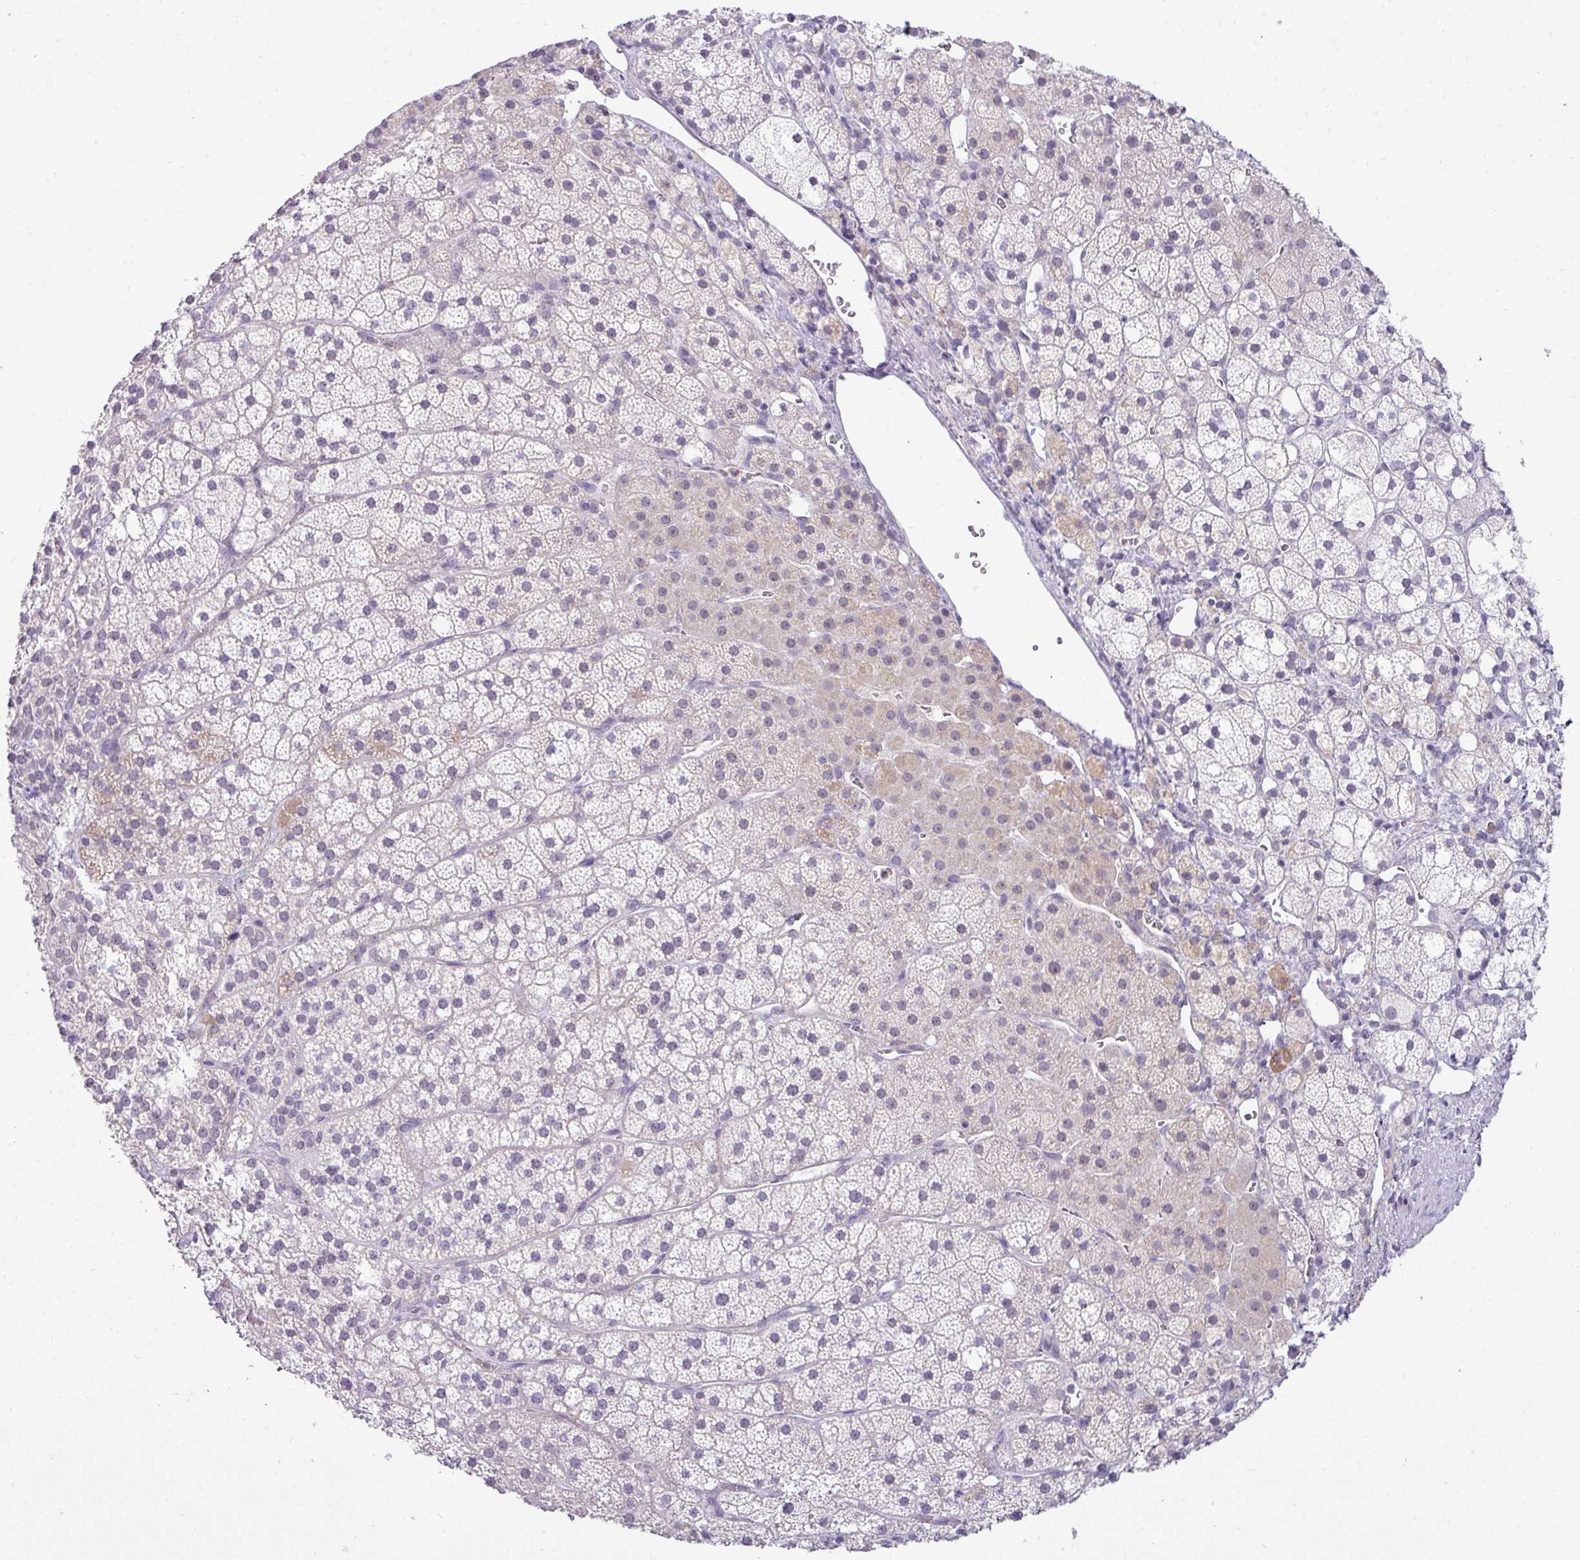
{"staining": {"intensity": "negative", "quantity": "none", "location": "none"}, "tissue": "adrenal gland", "cell_type": "Glandular cells", "image_type": "normal", "snomed": [{"axis": "morphology", "description": "Normal tissue, NOS"}, {"axis": "topography", "description": "Adrenal gland"}], "caption": "DAB immunohistochemical staining of unremarkable adrenal gland demonstrates no significant expression in glandular cells. (DAB (3,3'-diaminobenzidine) IHC, high magnification).", "gene": "HBEGF", "patient": {"sex": "male", "age": 53}}